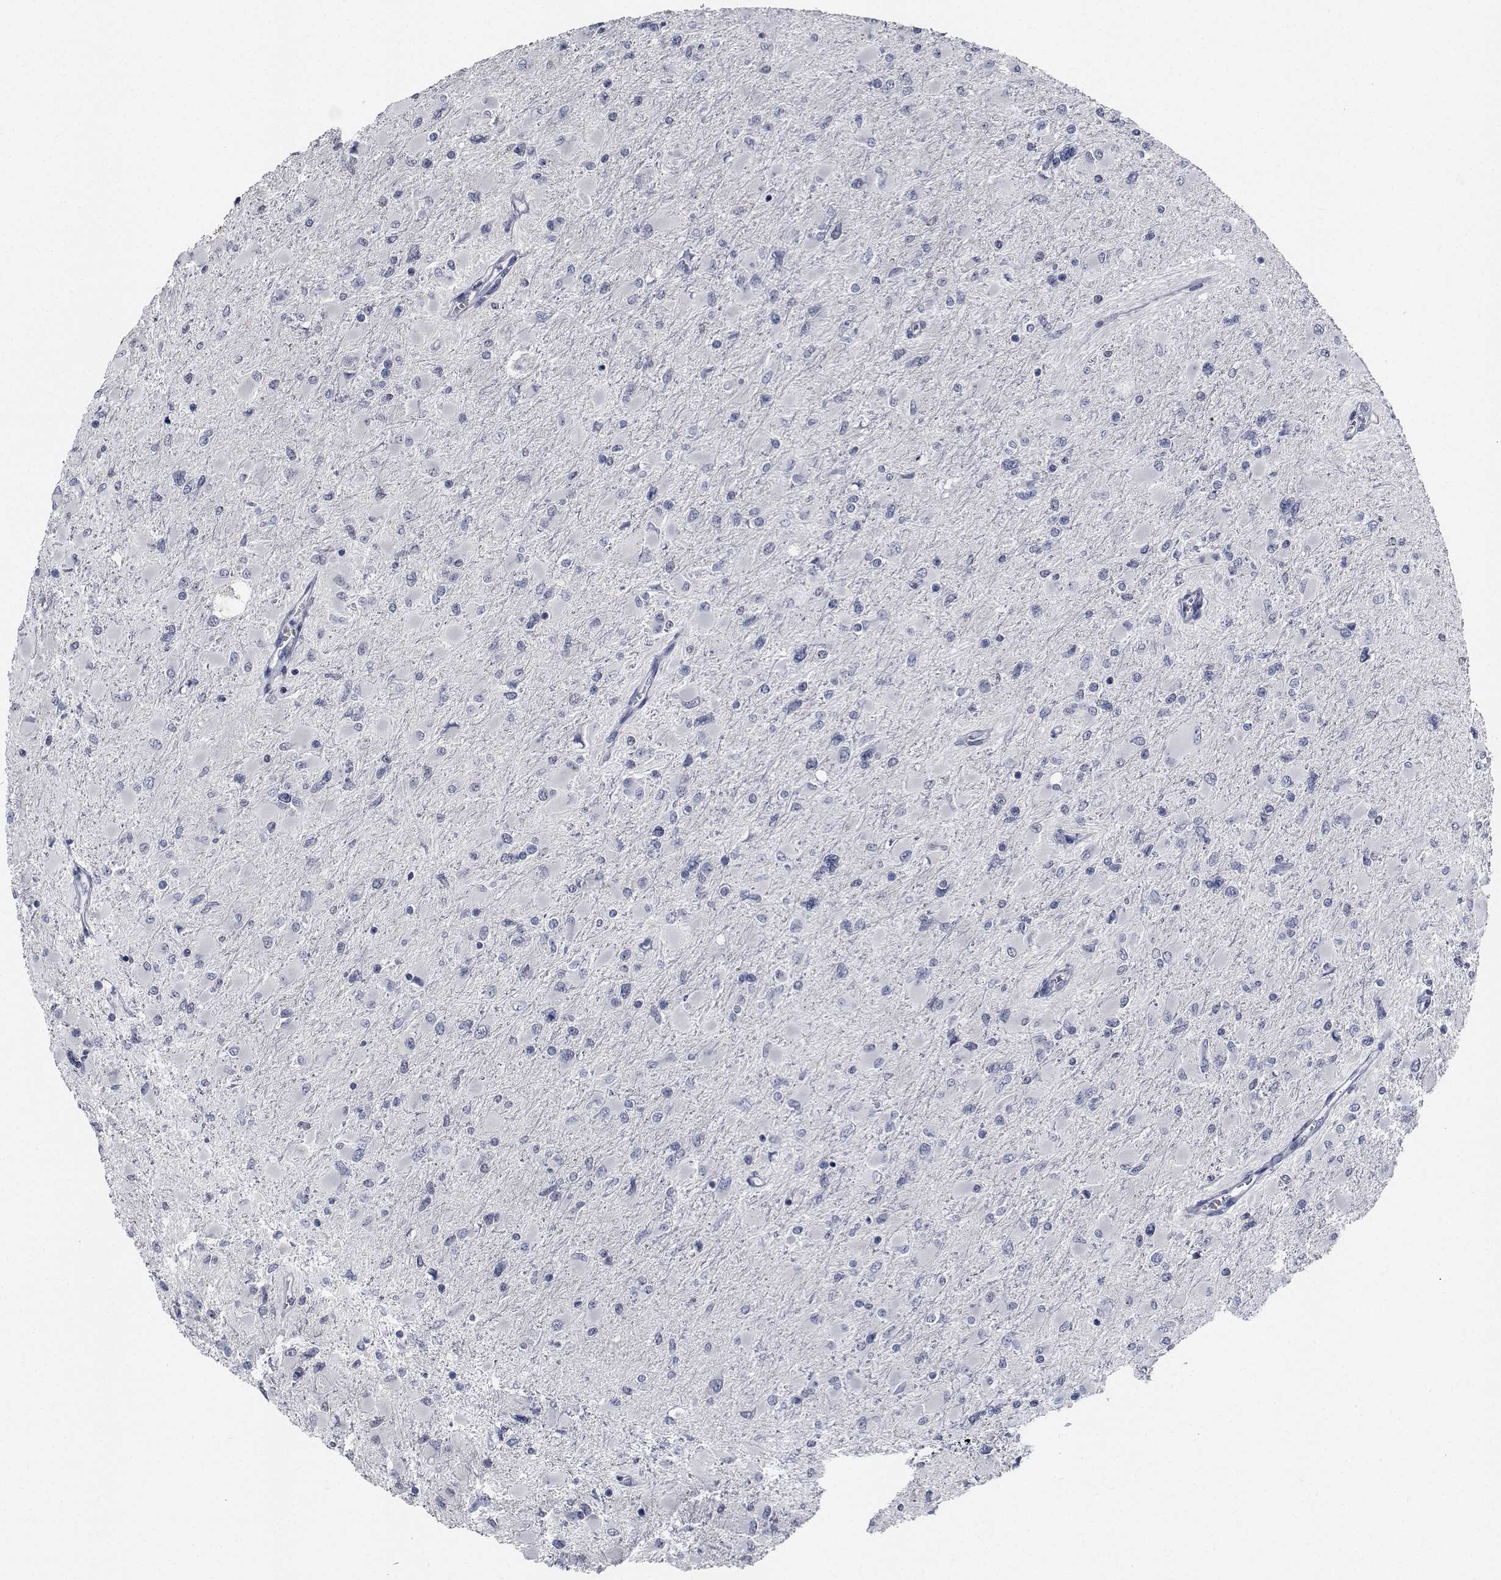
{"staining": {"intensity": "negative", "quantity": "none", "location": "none"}, "tissue": "glioma", "cell_type": "Tumor cells", "image_type": "cancer", "snomed": [{"axis": "morphology", "description": "Glioma, malignant, High grade"}, {"axis": "topography", "description": "Cerebral cortex"}], "caption": "An immunohistochemistry (IHC) micrograph of malignant glioma (high-grade) is shown. There is no staining in tumor cells of malignant glioma (high-grade). Nuclei are stained in blue.", "gene": "NVL", "patient": {"sex": "female", "age": 36}}